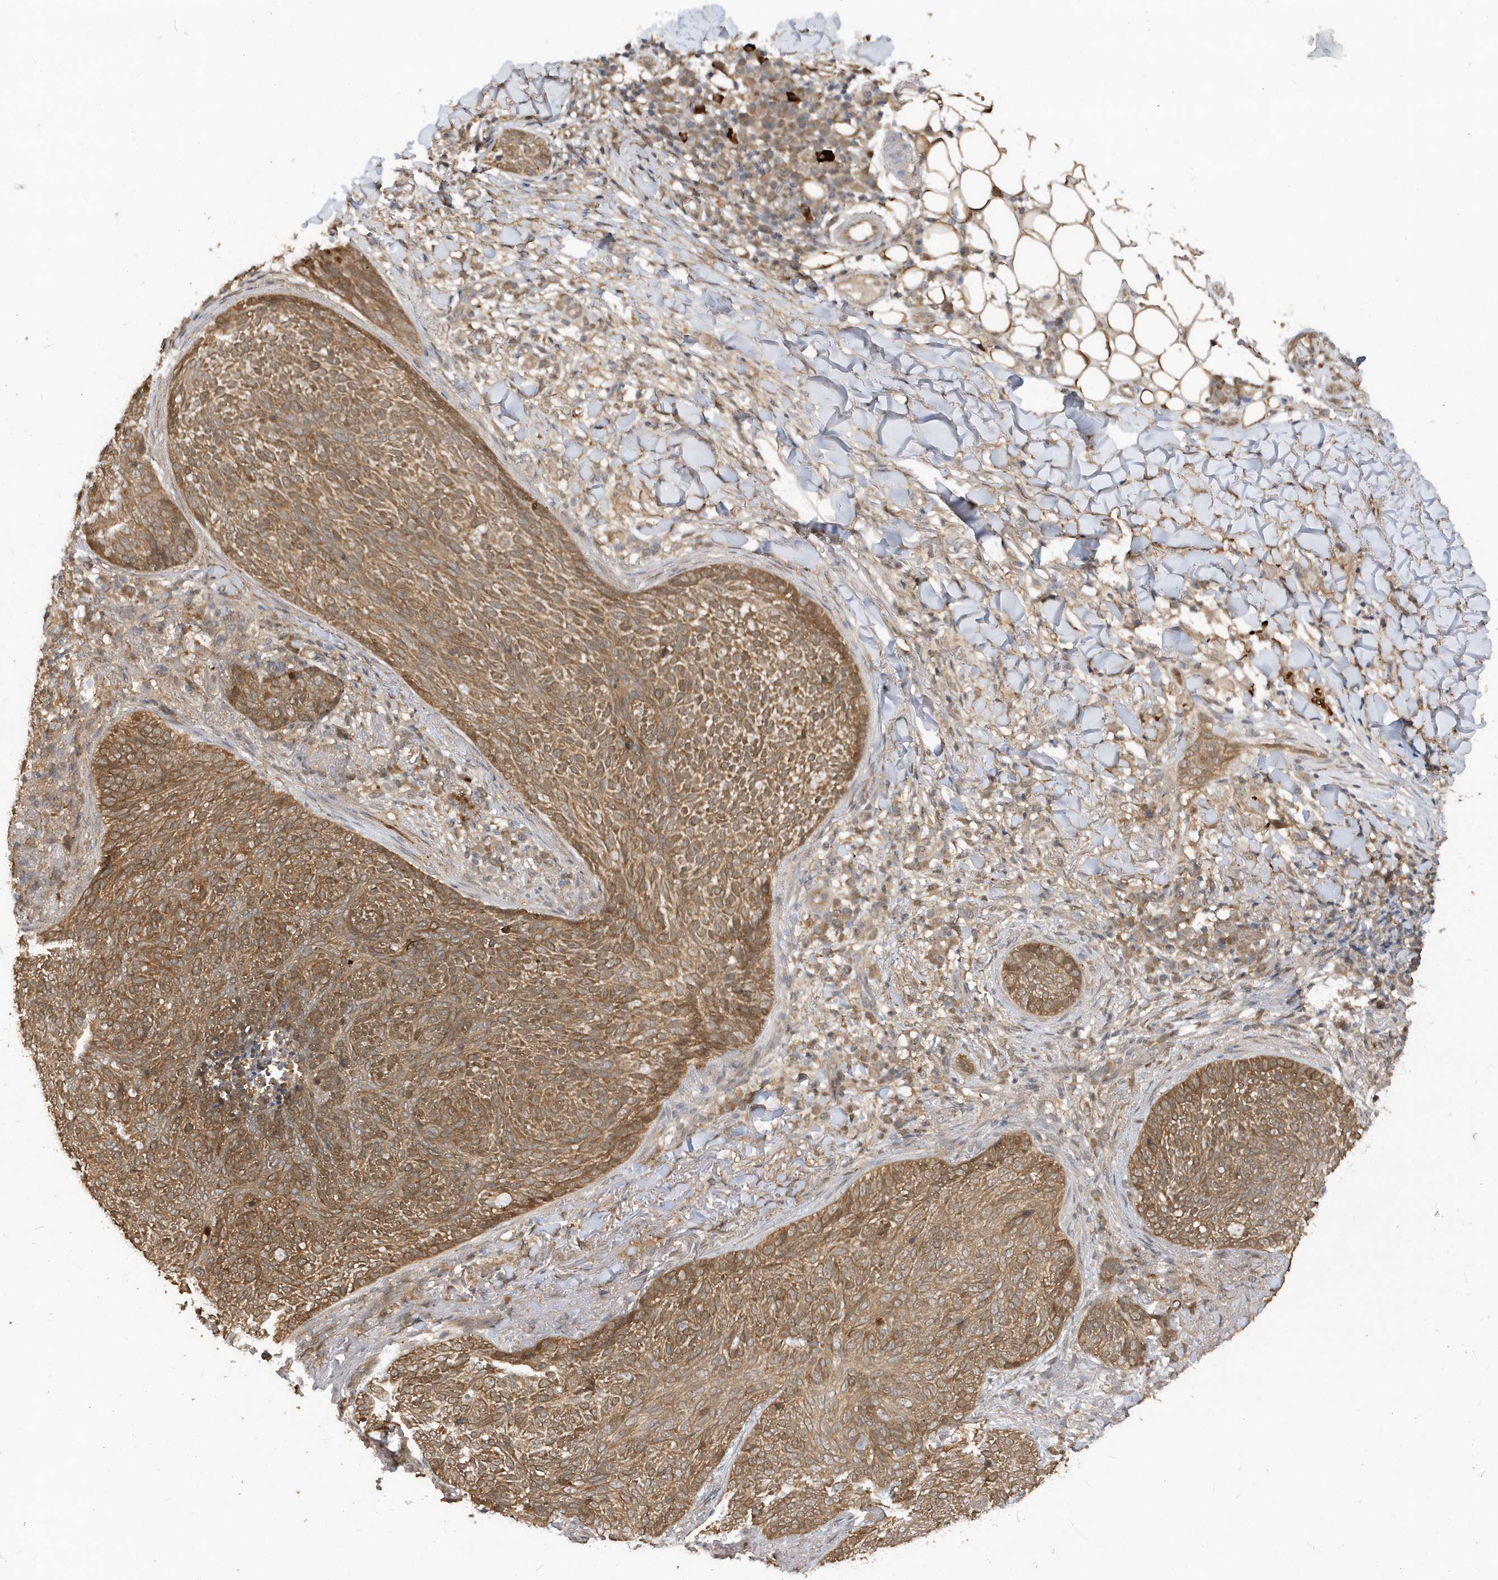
{"staining": {"intensity": "moderate", "quantity": ">75%", "location": "cytoplasmic/membranous"}, "tissue": "skin cancer", "cell_type": "Tumor cells", "image_type": "cancer", "snomed": [{"axis": "morphology", "description": "Basal cell carcinoma"}, {"axis": "topography", "description": "Skin"}], "caption": "Immunohistochemical staining of human skin cancer (basal cell carcinoma) reveals moderate cytoplasmic/membranous protein staining in approximately >75% of tumor cells. (DAB IHC, brown staining for protein, blue staining for nuclei).", "gene": "RPE", "patient": {"sex": "male", "age": 85}}